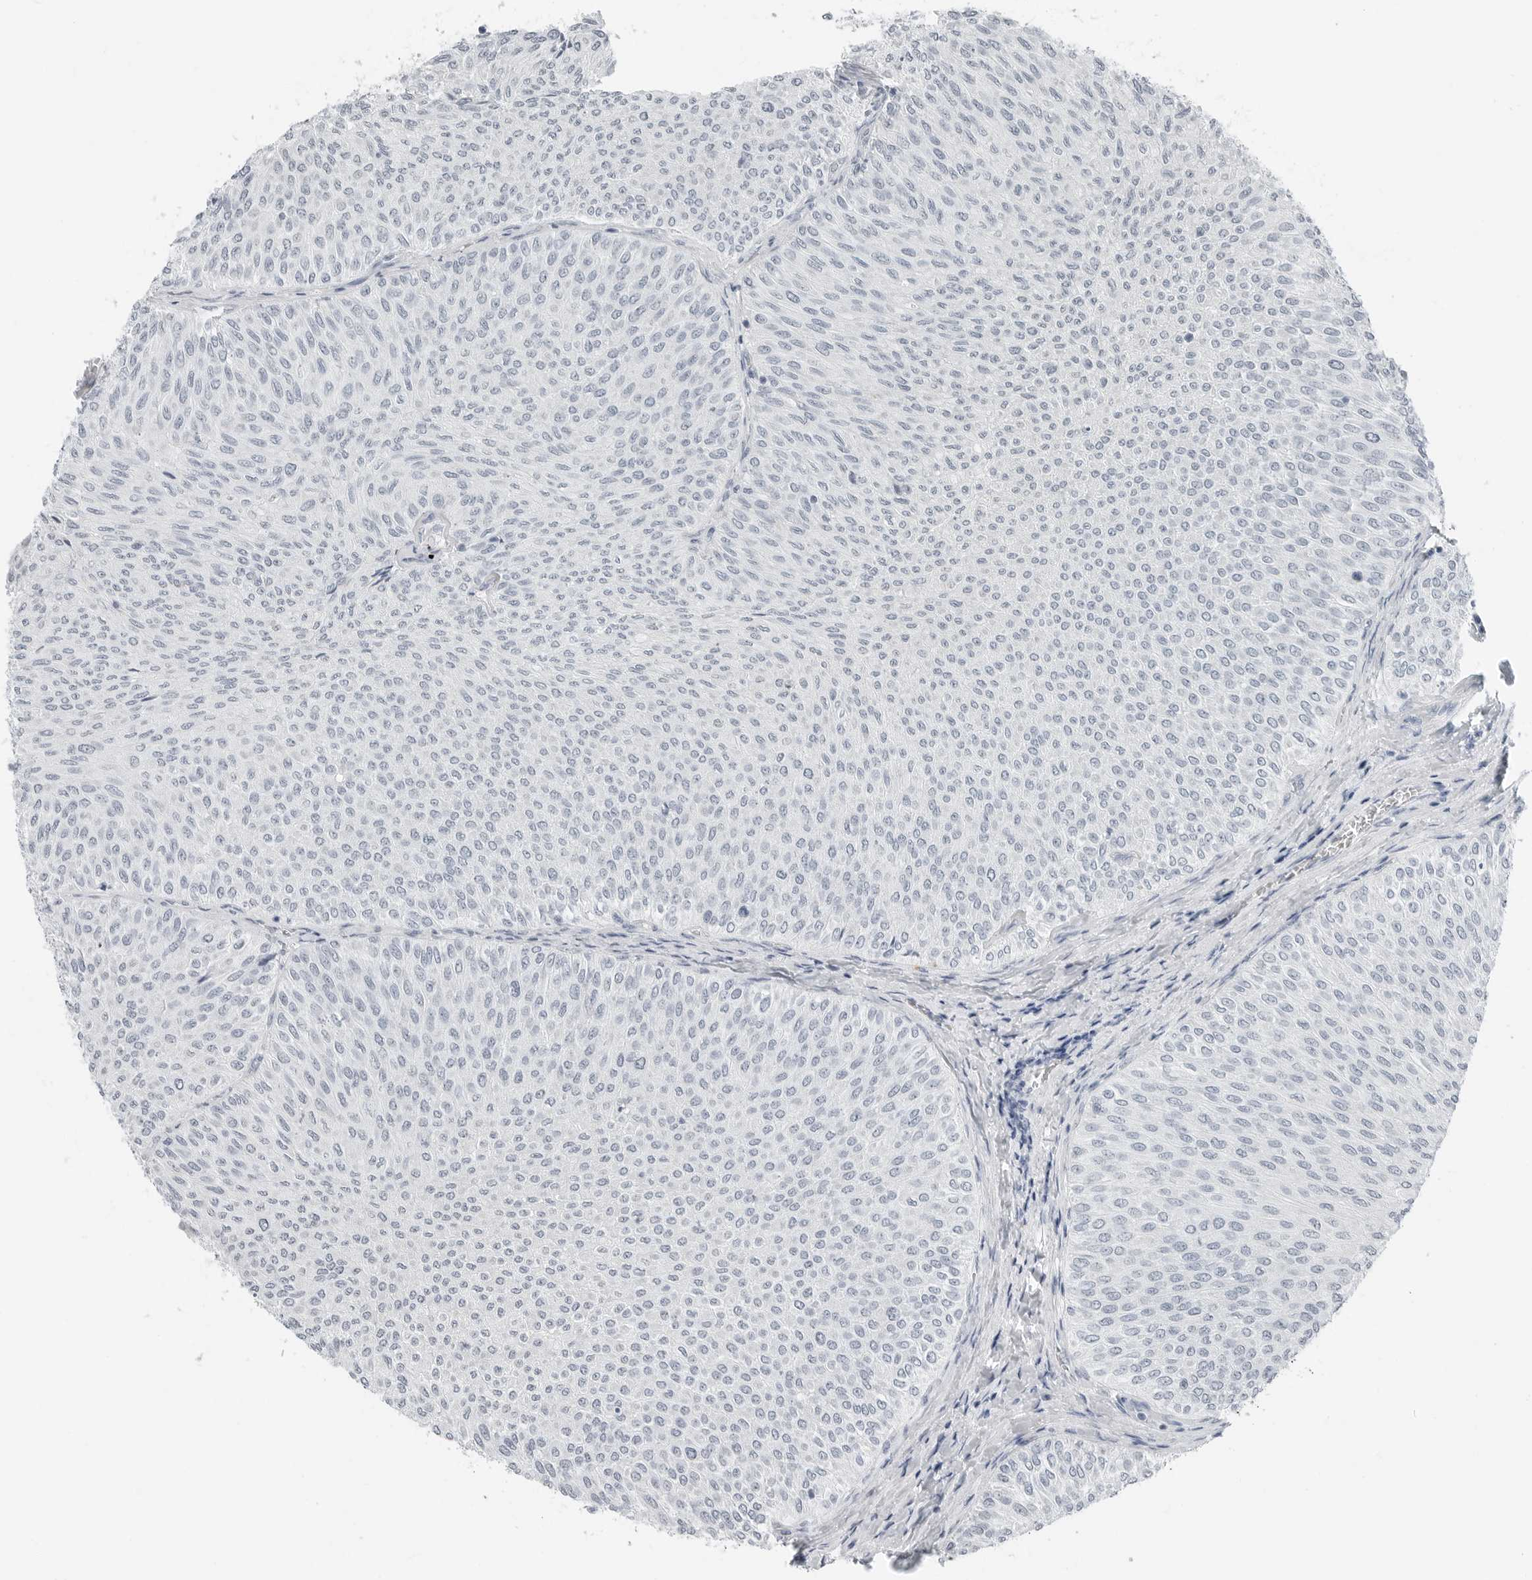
{"staining": {"intensity": "negative", "quantity": "none", "location": "none"}, "tissue": "urothelial cancer", "cell_type": "Tumor cells", "image_type": "cancer", "snomed": [{"axis": "morphology", "description": "Urothelial carcinoma, Low grade"}, {"axis": "topography", "description": "Urinary bladder"}], "caption": "The IHC histopathology image has no significant staining in tumor cells of urothelial cancer tissue.", "gene": "XIRP1", "patient": {"sex": "male", "age": 78}}